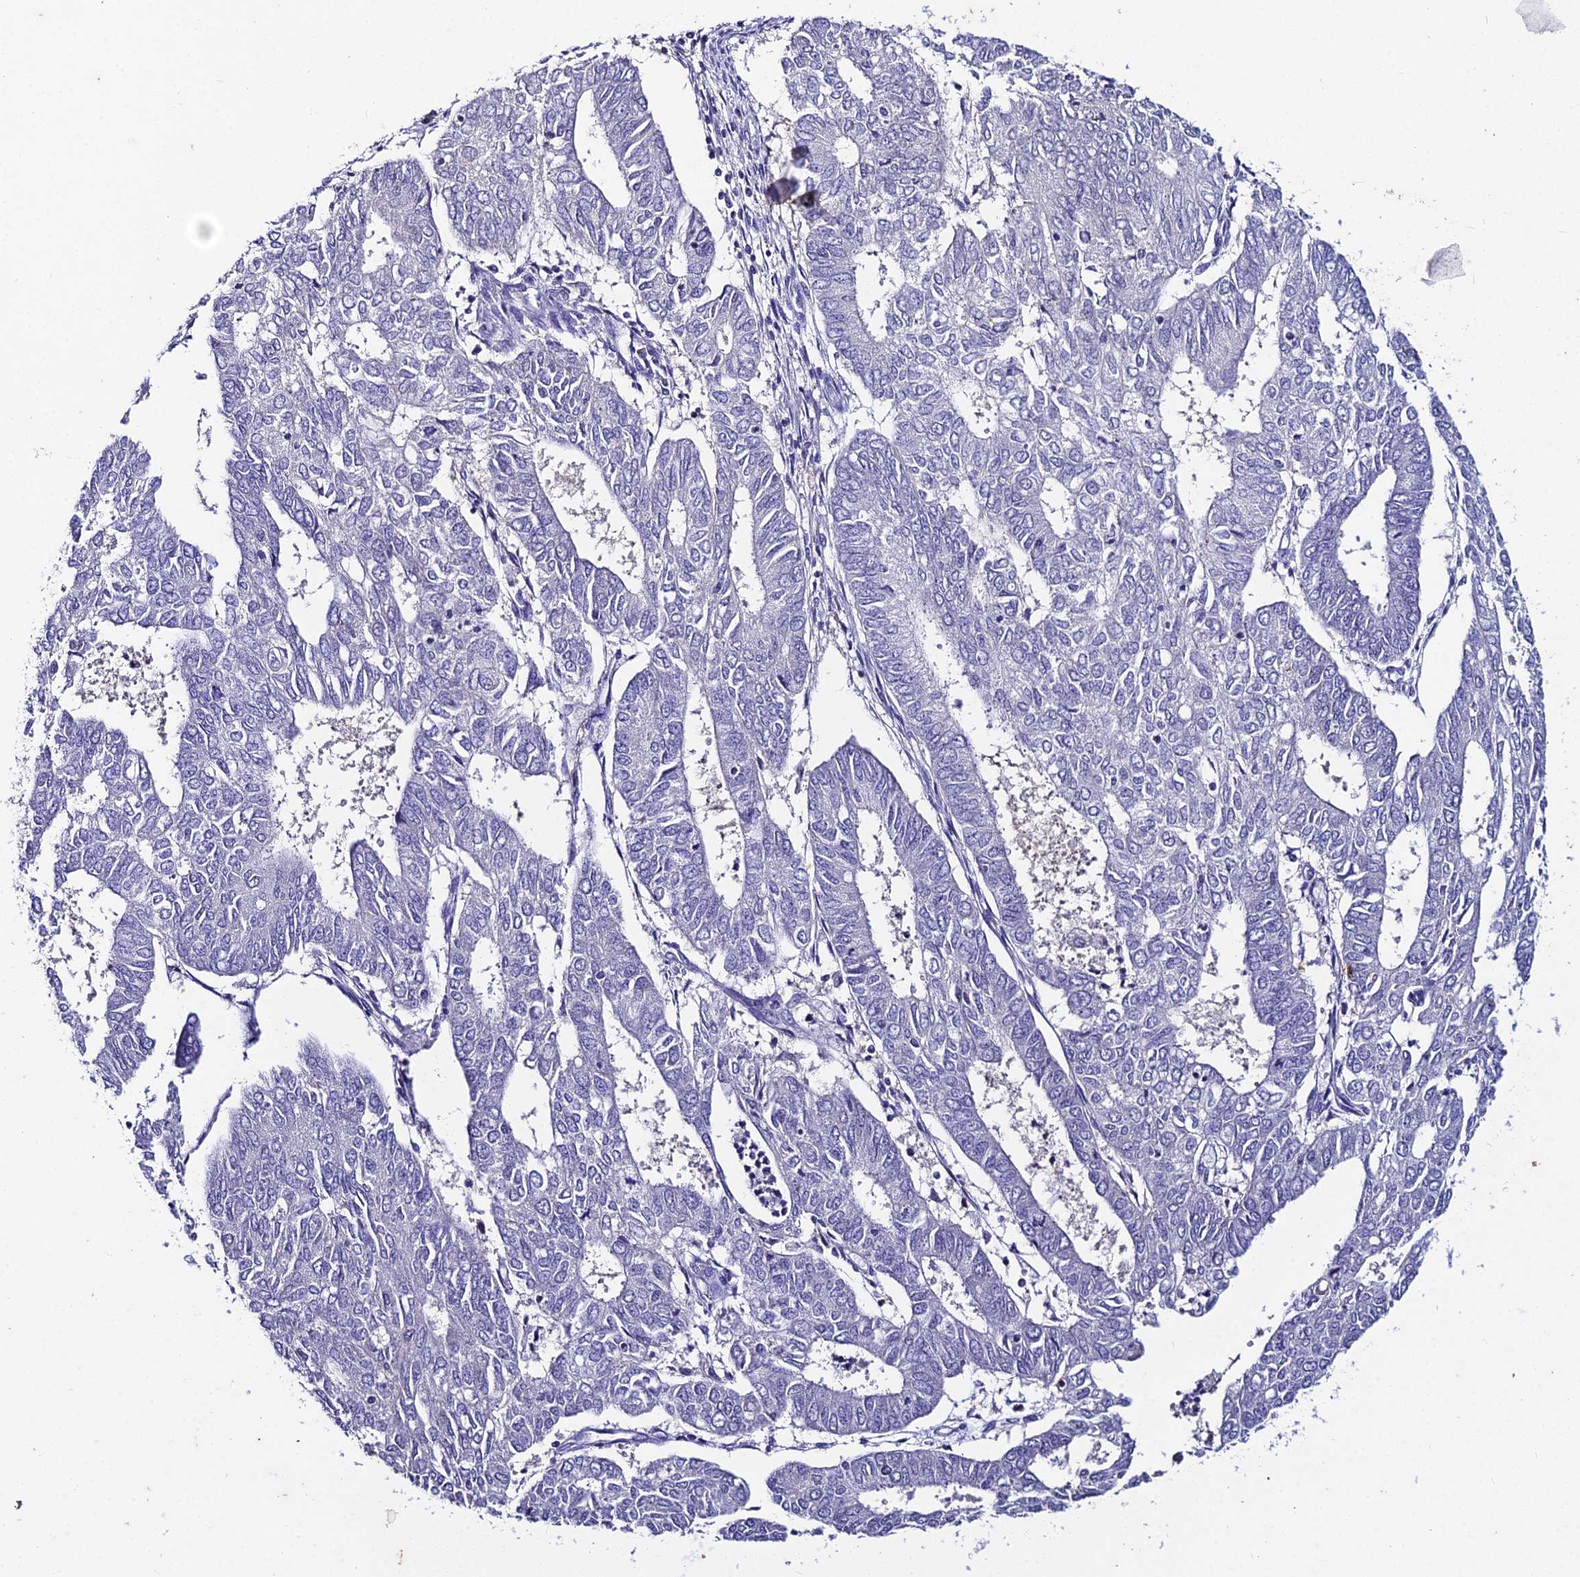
{"staining": {"intensity": "negative", "quantity": "none", "location": "none"}, "tissue": "endometrial cancer", "cell_type": "Tumor cells", "image_type": "cancer", "snomed": [{"axis": "morphology", "description": "Adenocarcinoma, NOS"}, {"axis": "topography", "description": "Endometrium"}], "caption": "DAB (3,3'-diaminobenzidine) immunohistochemical staining of endometrial cancer (adenocarcinoma) displays no significant expression in tumor cells.", "gene": "LGALS7", "patient": {"sex": "female", "age": 68}}